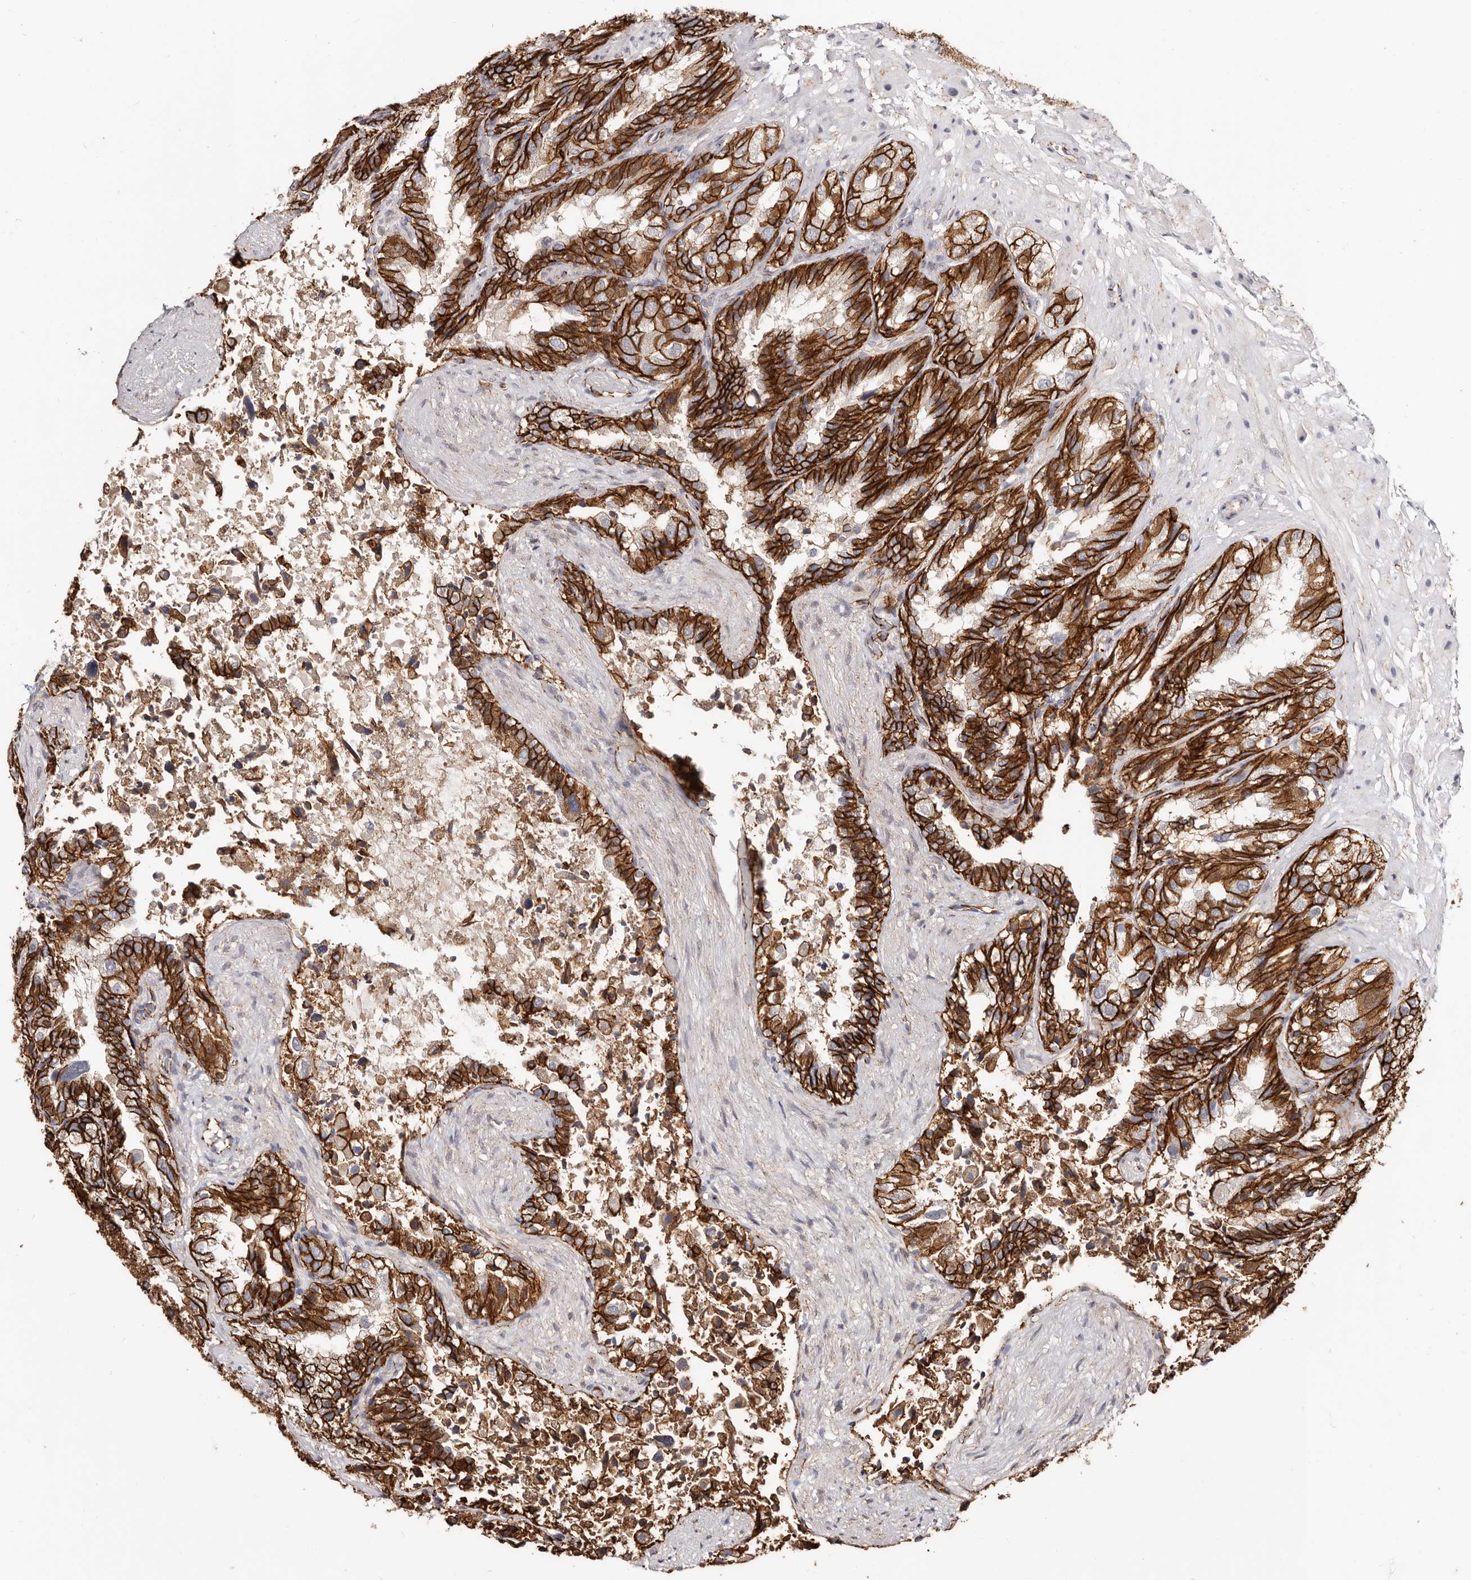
{"staining": {"intensity": "strong", "quantity": ">75%", "location": "cytoplasmic/membranous"}, "tissue": "seminal vesicle", "cell_type": "Glandular cells", "image_type": "normal", "snomed": [{"axis": "morphology", "description": "Normal tissue, NOS"}, {"axis": "topography", "description": "Seminal veicle"}, {"axis": "topography", "description": "Peripheral nerve tissue"}], "caption": "Protein positivity by immunohistochemistry reveals strong cytoplasmic/membranous positivity in about >75% of glandular cells in benign seminal vesicle.", "gene": "CTNNB1", "patient": {"sex": "male", "age": 63}}